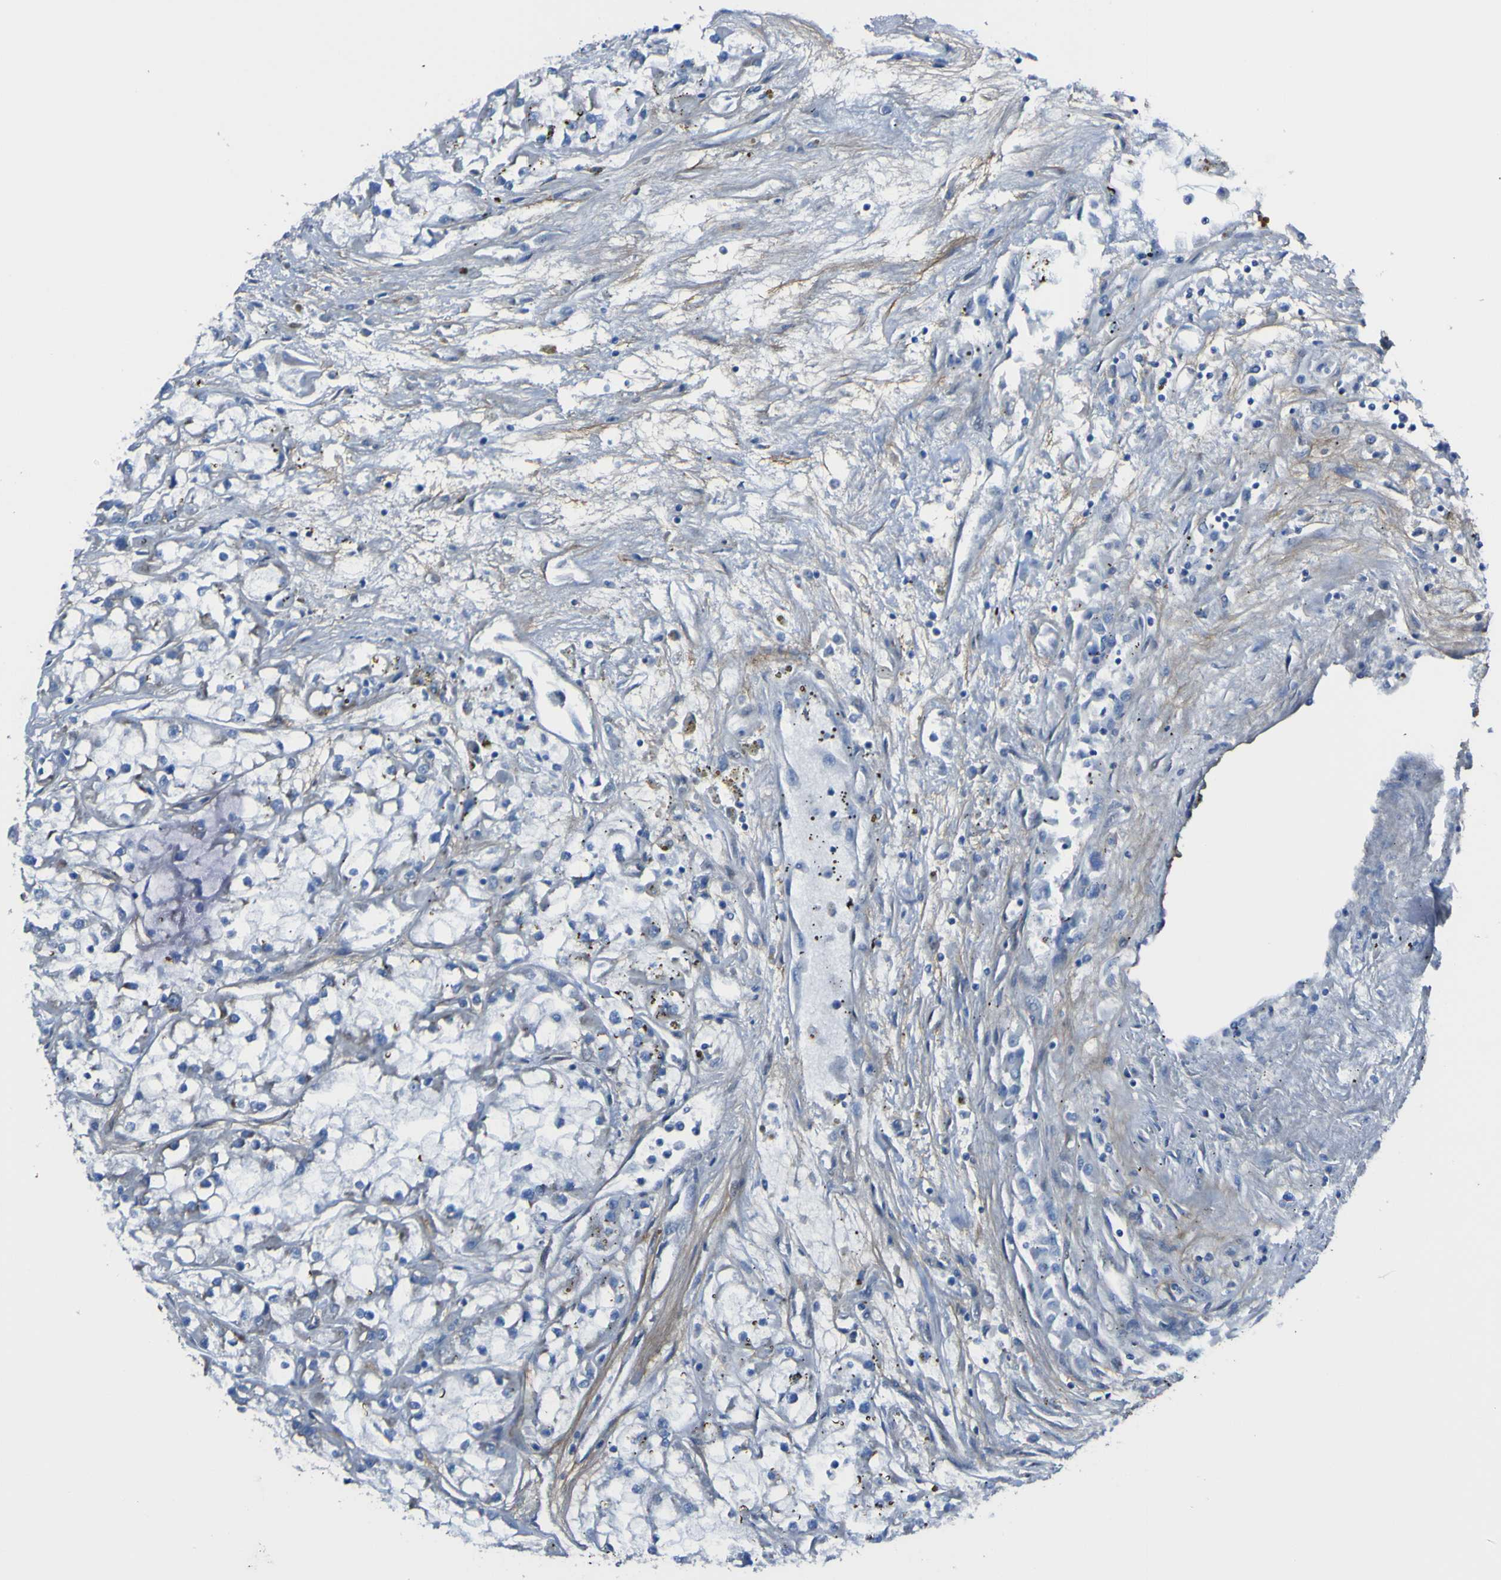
{"staining": {"intensity": "negative", "quantity": "none", "location": "none"}, "tissue": "renal cancer", "cell_type": "Tumor cells", "image_type": "cancer", "snomed": [{"axis": "morphology", "description": "Adenocarcinoma, NOS"}, {"axis": "topography", "description": "Kidney"}], "caption": "High power microscopy image of an immunohistochemistry photomicrograph of renal adenocarcinoma, revealing no significant staining in tumor cells.", "gene": "LRRN1", "patient": {"sex": "female", "age": 52}}